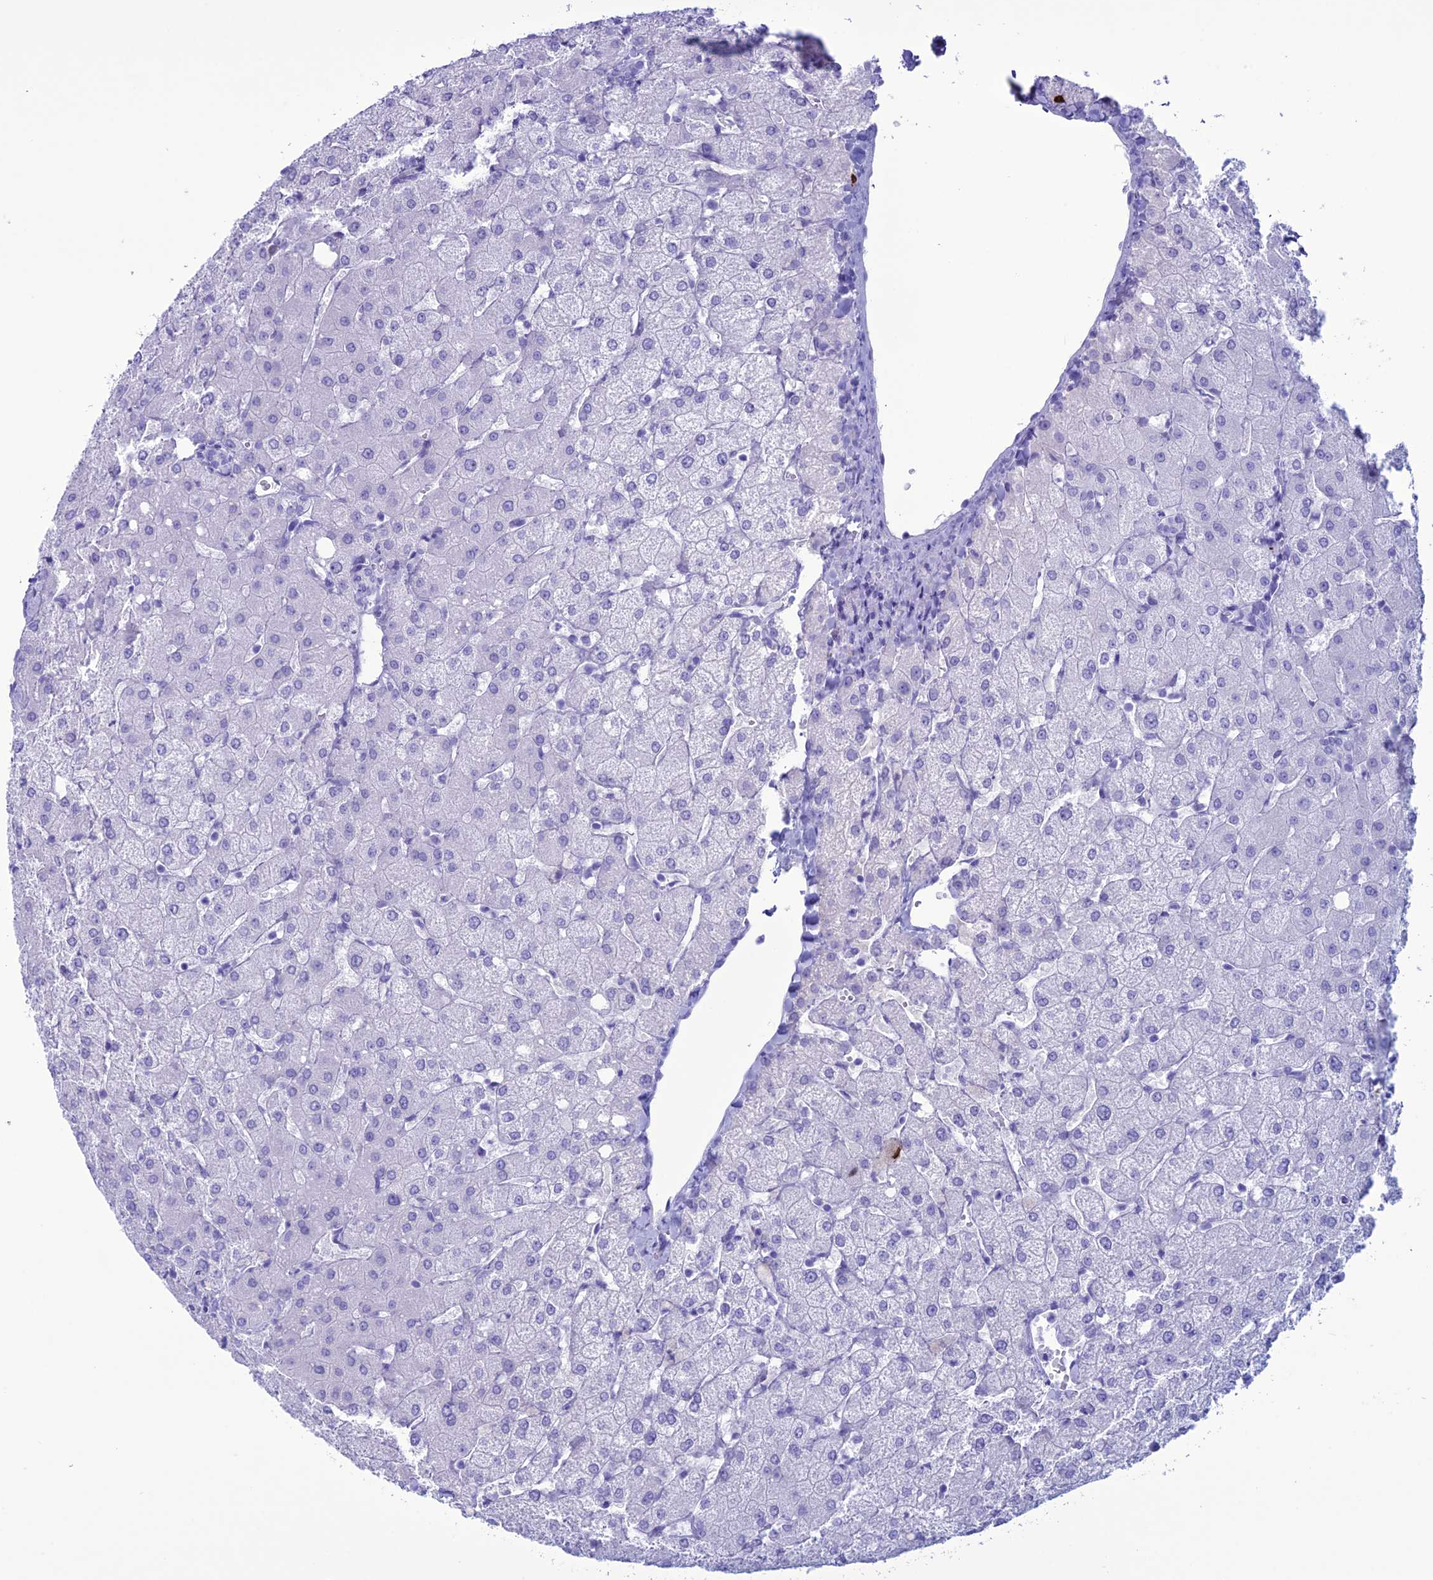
{"staining": {"intensity": "negative", "quantity": "none", "location": "none"}, "tissue": "liver", "cell_type": "Cholangiocytes", "image_type": "normal", "snomed": [{"axis": "morphology", "description": "Normal tissue, NOS"}, {"axis": "topography", "description": "Liver"}], "caption": "Immunohistochemical staining of normal liver reveals no significant expression in cholangiocytes.", "gene": "MZB1", "patient": {"sex": "female", "age": 54}}